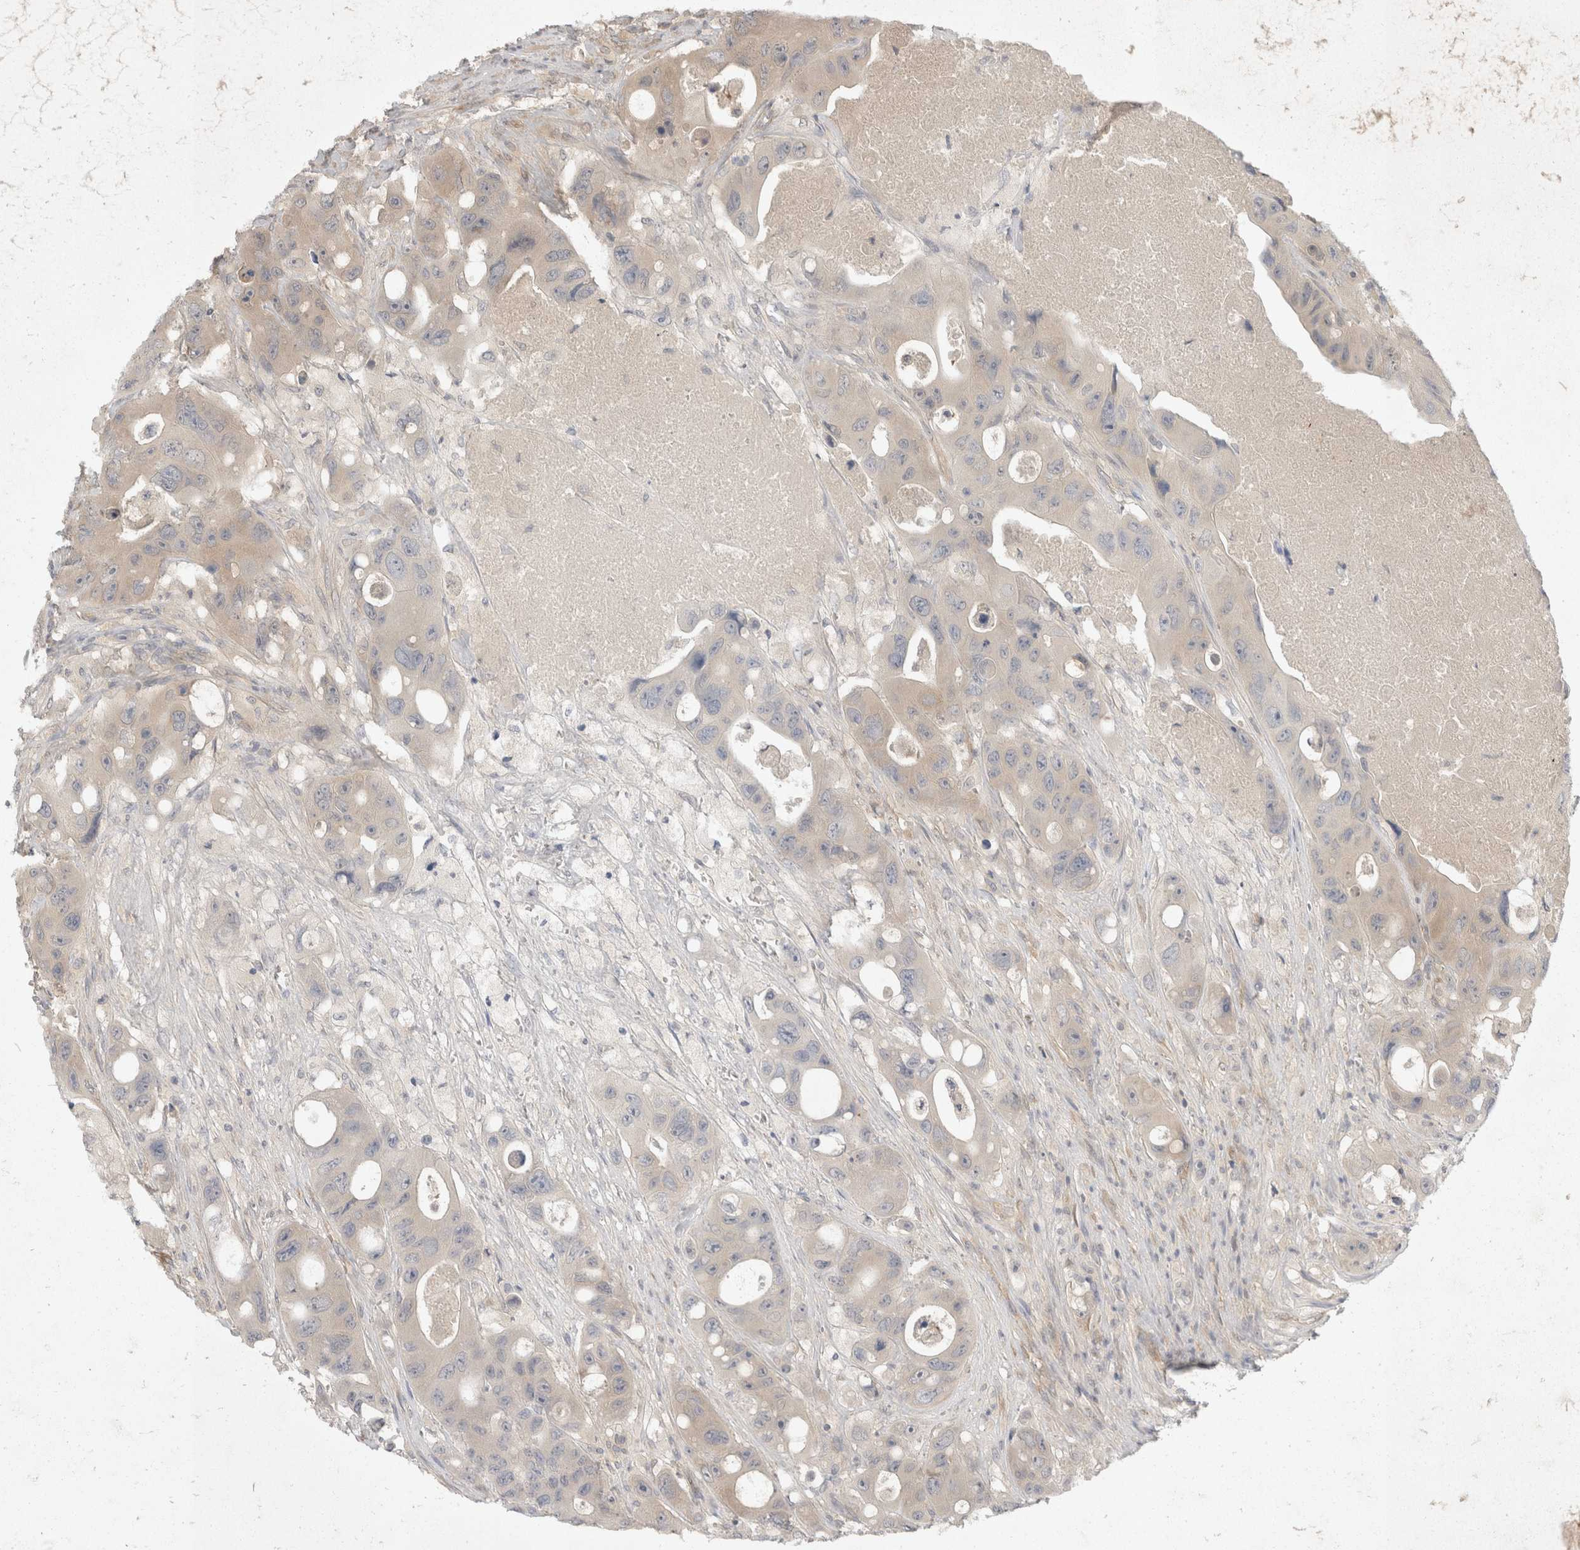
{"staining": {"intensity": "negative", "quantity": "none", "location": "none"}, "tissue": "colorectal cancer", "cell_type": "Tumor cells", "image_type": "cancer", "snomed": [{"axis": "morphology", "description": "Adenocarcinoma, NOS"}, {"axis": "topography", "description": "Colon"}], "caption": "Tumor cells are negative for brown protein staining in colorectal cancer (adenocarcinoma).", "gene": "EIF4G3", "patient": {"sex": "female", "age": 46}}